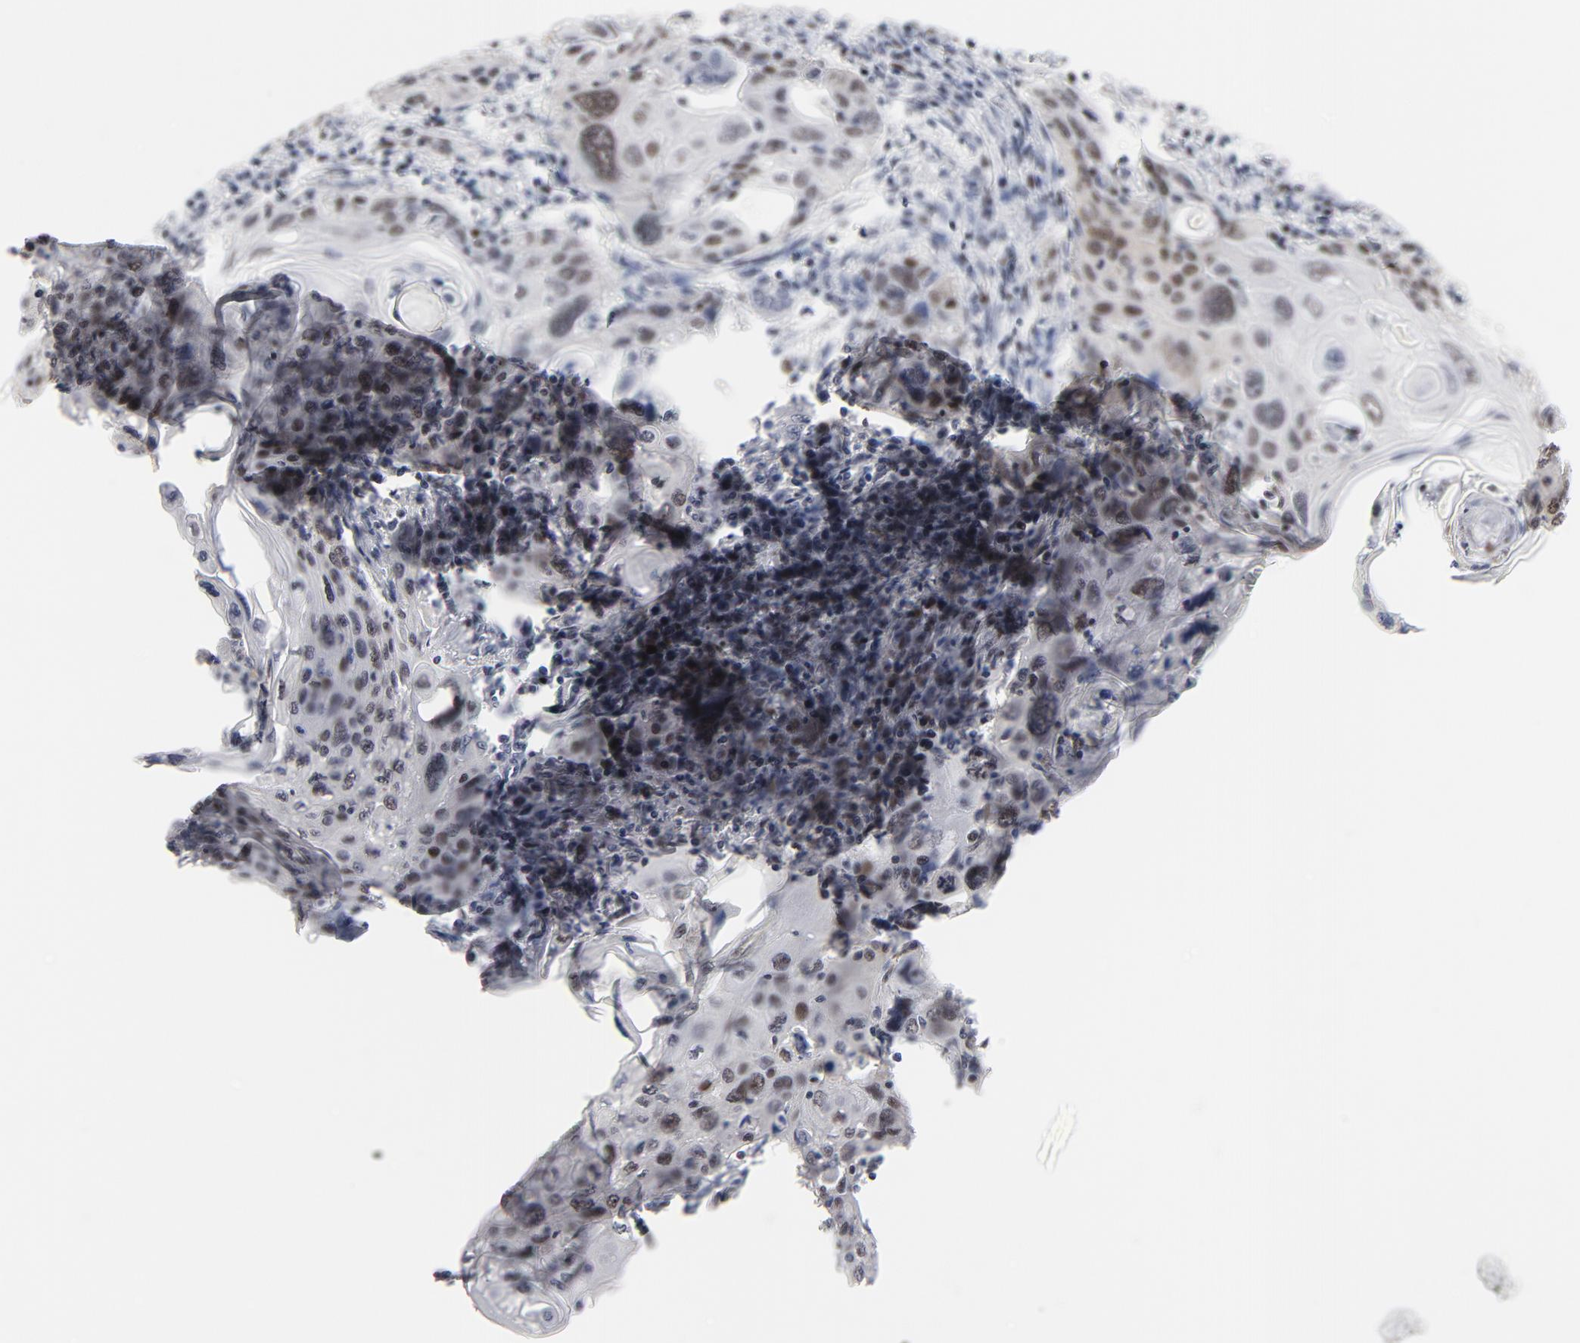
{"staining": {"intensity": "weak", "quantity": "25%-75%", "location": "cytoplasmic/membranous,nuclear"}, "tissue": "cervical cancer", "cell_type": "Tumor cells", "image_type": "cancer", "snomed": [{"axis": "morphology", "description": "Squamous cell carcinoma, NOS"}, {"axis": "topography", "description": "Cervix"}], "caption": "The histopathology image exhibits a brown stain indicating the presence of a protein in the cytoplasmic/membranous and nuclear of tumor cells in cervical squamous cell carcinoma.", "gene": "RFC4", "patient": {"sex": "female", "age": 54}}